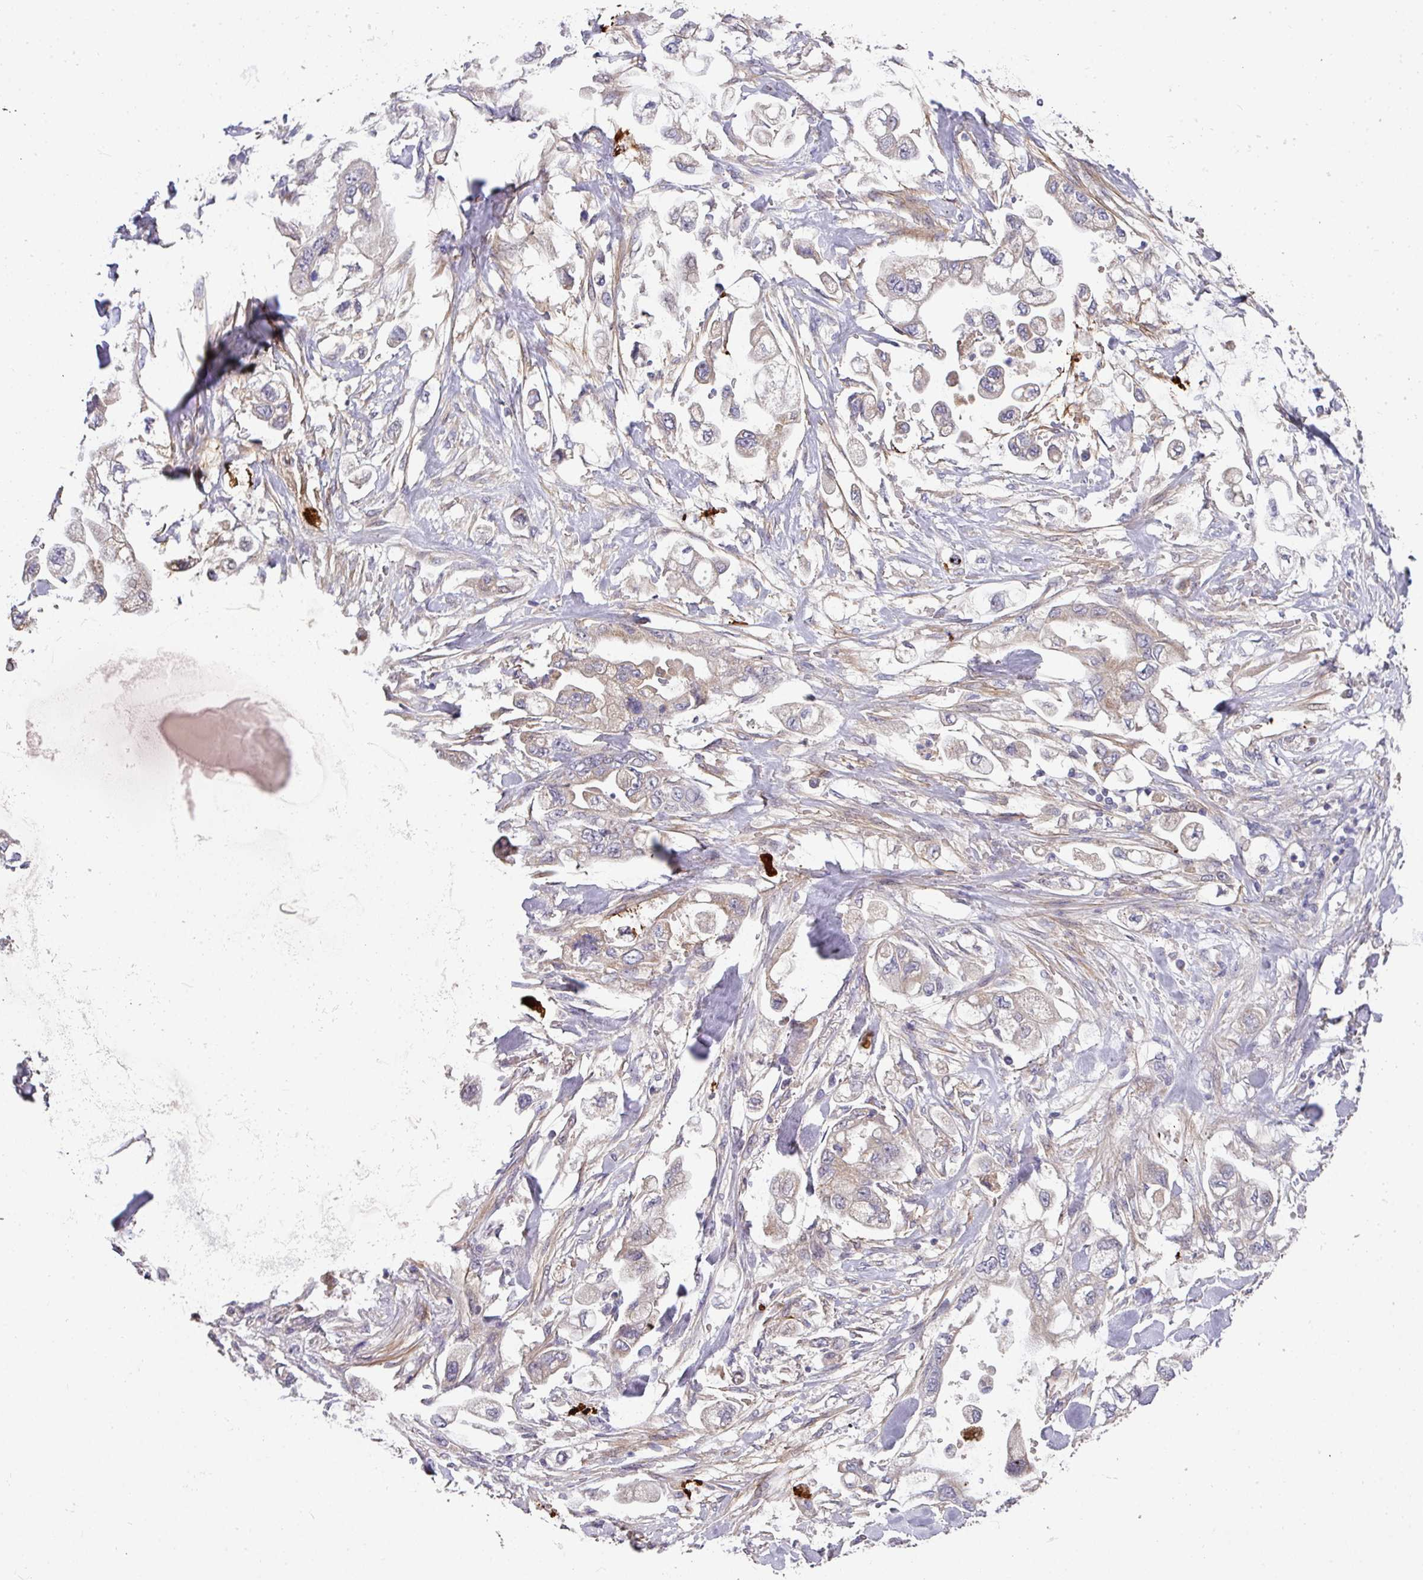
{"staining": {"intensity": "weak", "quantity": "<25%", "location": "cytoplasmic/membranous"}, "tissue": "stomach cancer", "cell_type": "Tumor cells", "image_type": "cancer", "snomed": [{"axis": "morphology", "description": "Adenocarcinoma, NOS"}, {"axis": "topography", "description": "Stomach"}], "caption": "Micrograph shows no protein expression in tumor cells of stomach cancer tissue.", "gene": "STK35", "patient": {"sex": "male", "age": 62}}